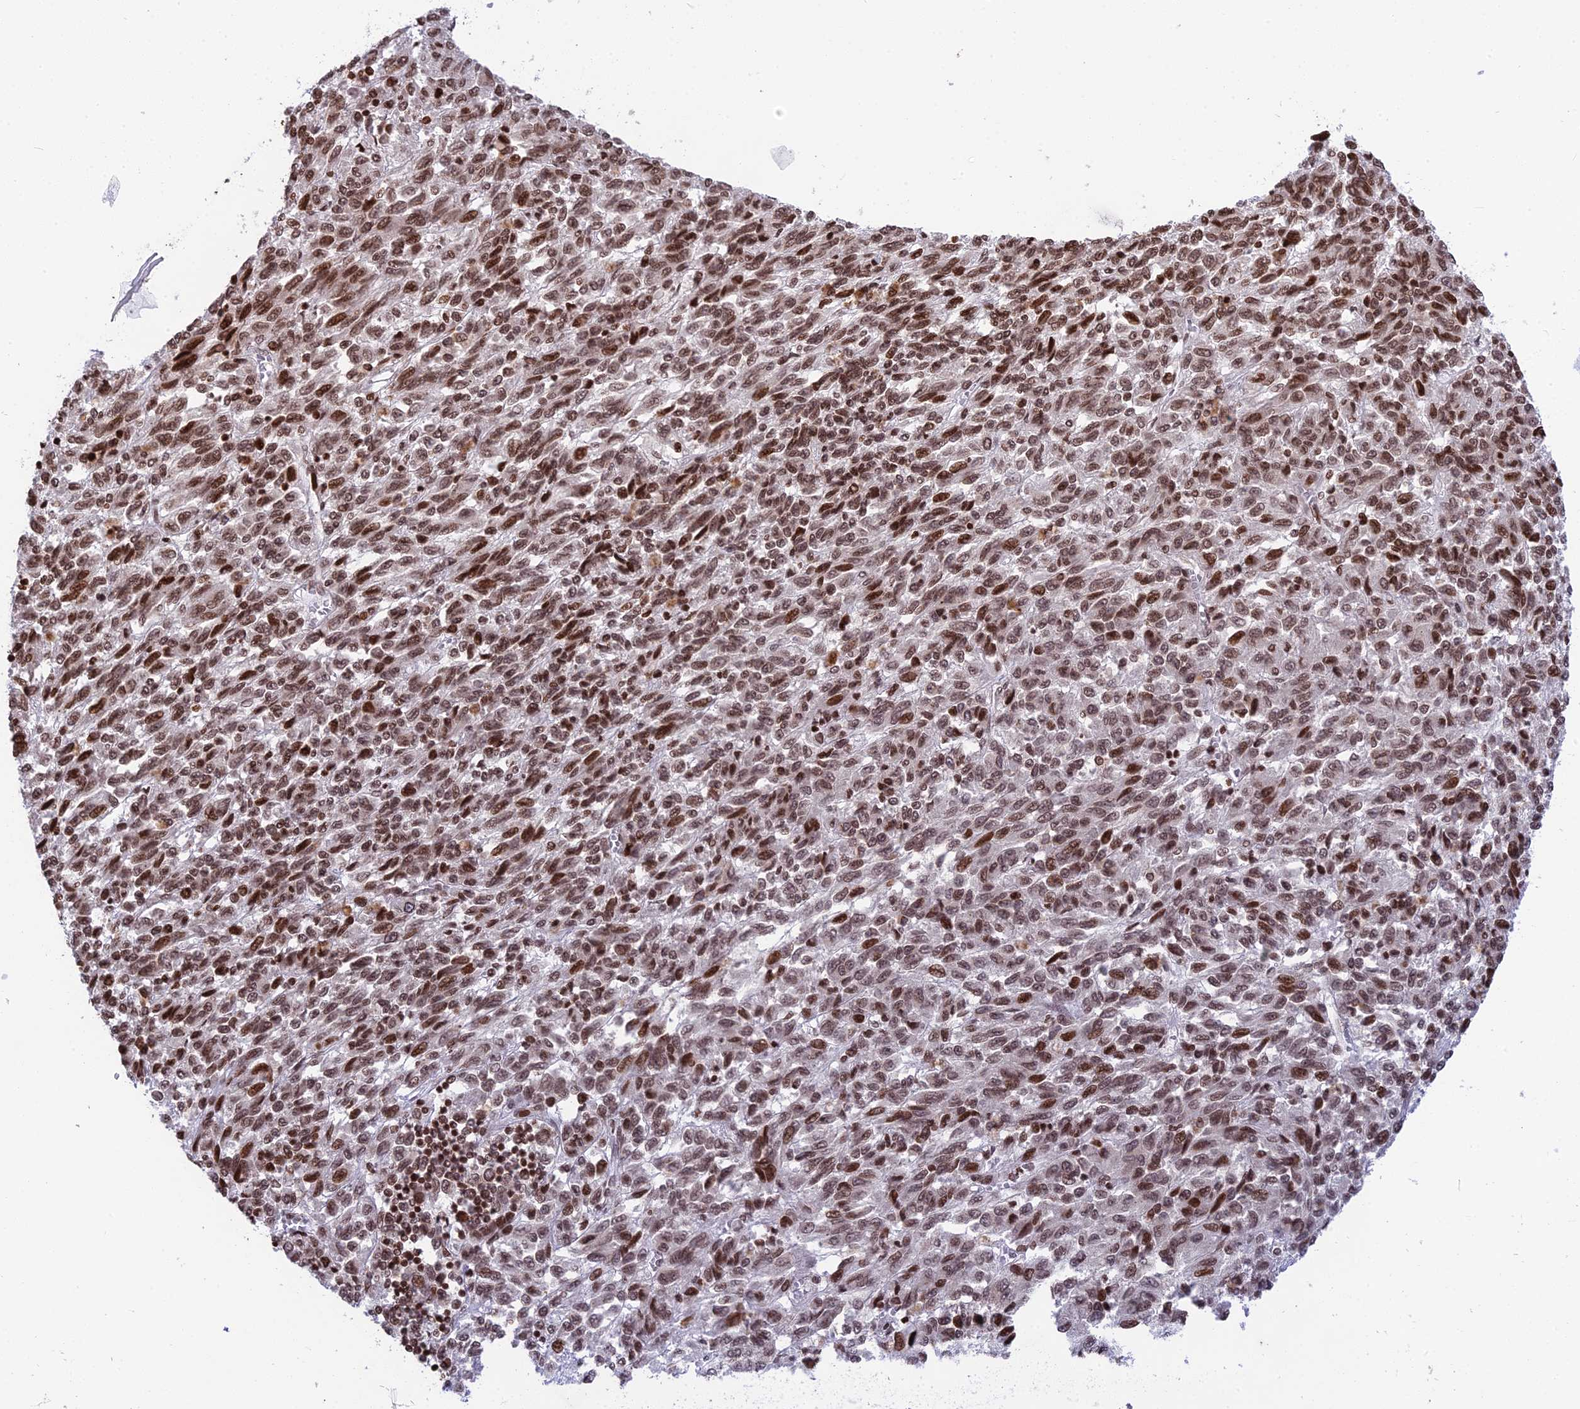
{"staining": {"intensity": "moderate", "quantity": ">75%", "location": "nuclear"}, "tissue": "melanoma", "cell_type": "Tumor cells", "image_type": "cancer", "snomed": [{"axis": "morphology", "description": "Malignant melanoma, Metastatic site"}, {"axis": "topography", "description": "Lung"}], "caption": "Protein staining exhibits moderate nuclear expression in about >75% of tumor cells in malignant melanoma (metastatic site).", "gene": "TET2", "patient": {"sex": "male", "age": 64}}